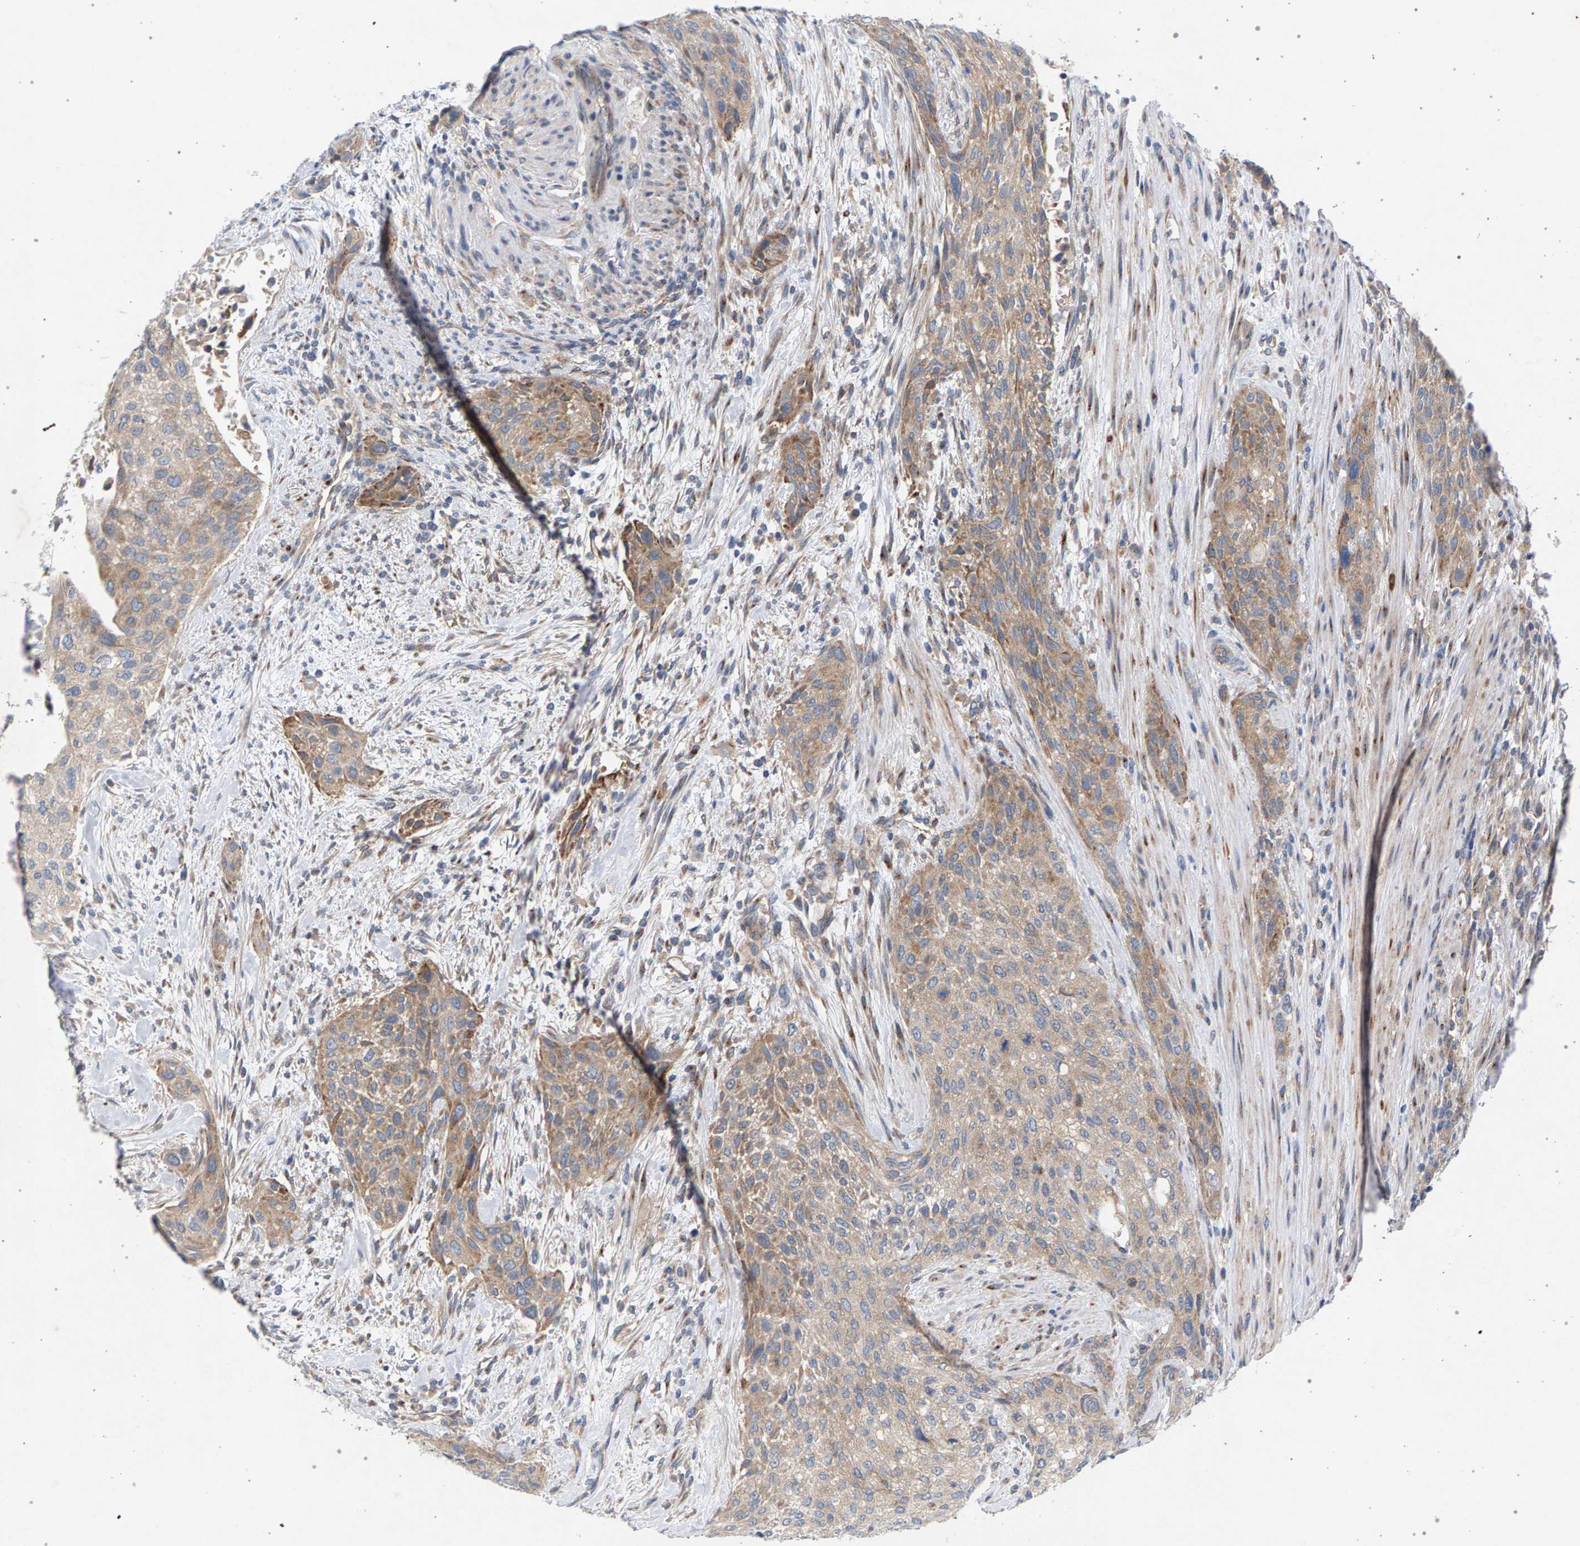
{"staining": {"intensity": "weak", "quantity": ">75%", "location": "cytoplasmic/membranous"}, "tissue": "urothelial cancer", "cell_type": "Tumor cells", "image_type": "cancer", "snomed": [{"axis": "morphology", "description": "Urothelial carcinoma, Low grade"}, {"axis": "morphology", "description": "Urothelial carcinoma, High grade"}, {"axis": "topography", "description": "Urinary bladder"}], "caption": "This histopathology image exhibits urothelial cancer stained with immunohistochemistry (IHC) to label a protein in brown. The cytoplasmic/membranous of tumor cells show weak positivity for the protein. Nuclei are counter-stained blue.", "gene": "MAMDC2", "patient": {"sex": "male", "age": 35}}